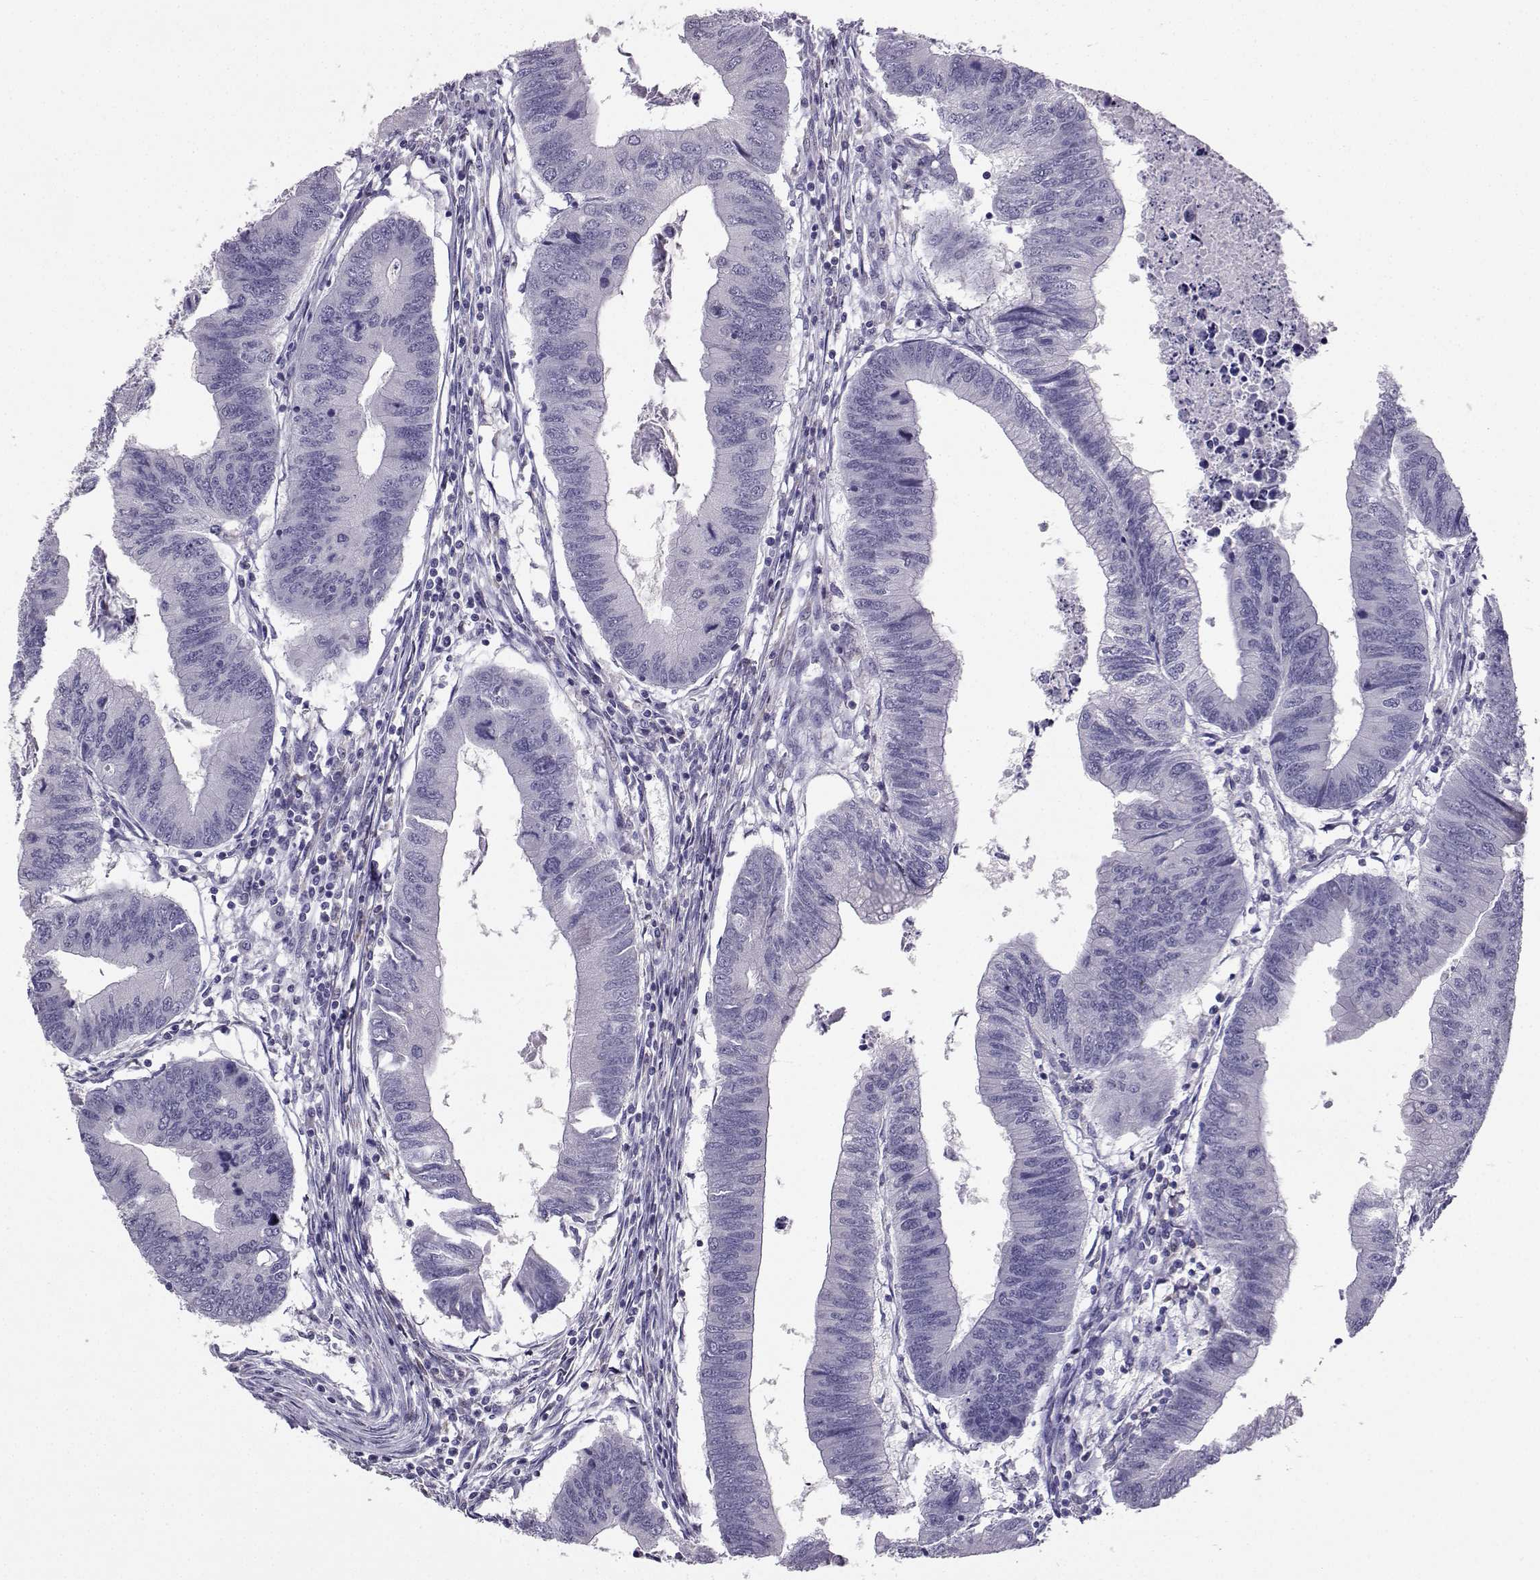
{"staining": {"intensity": "negative", "quantity": "none", "location": "none"}, "tissue": "colorectal cancer", "cell_type": "Tumor cells", "image_type": "cancer", "snomed": [{"axis": "morphology", "description": "Adenocarcinoma, NOS"}, {"axis": "topography", "description": "Colon"}], "caption": "Tumor cells are negative for brown protein staining in colorectal adenocarcinoma.", "gene": "TBR1", "patient": {"sex": "male", "age": 53}}